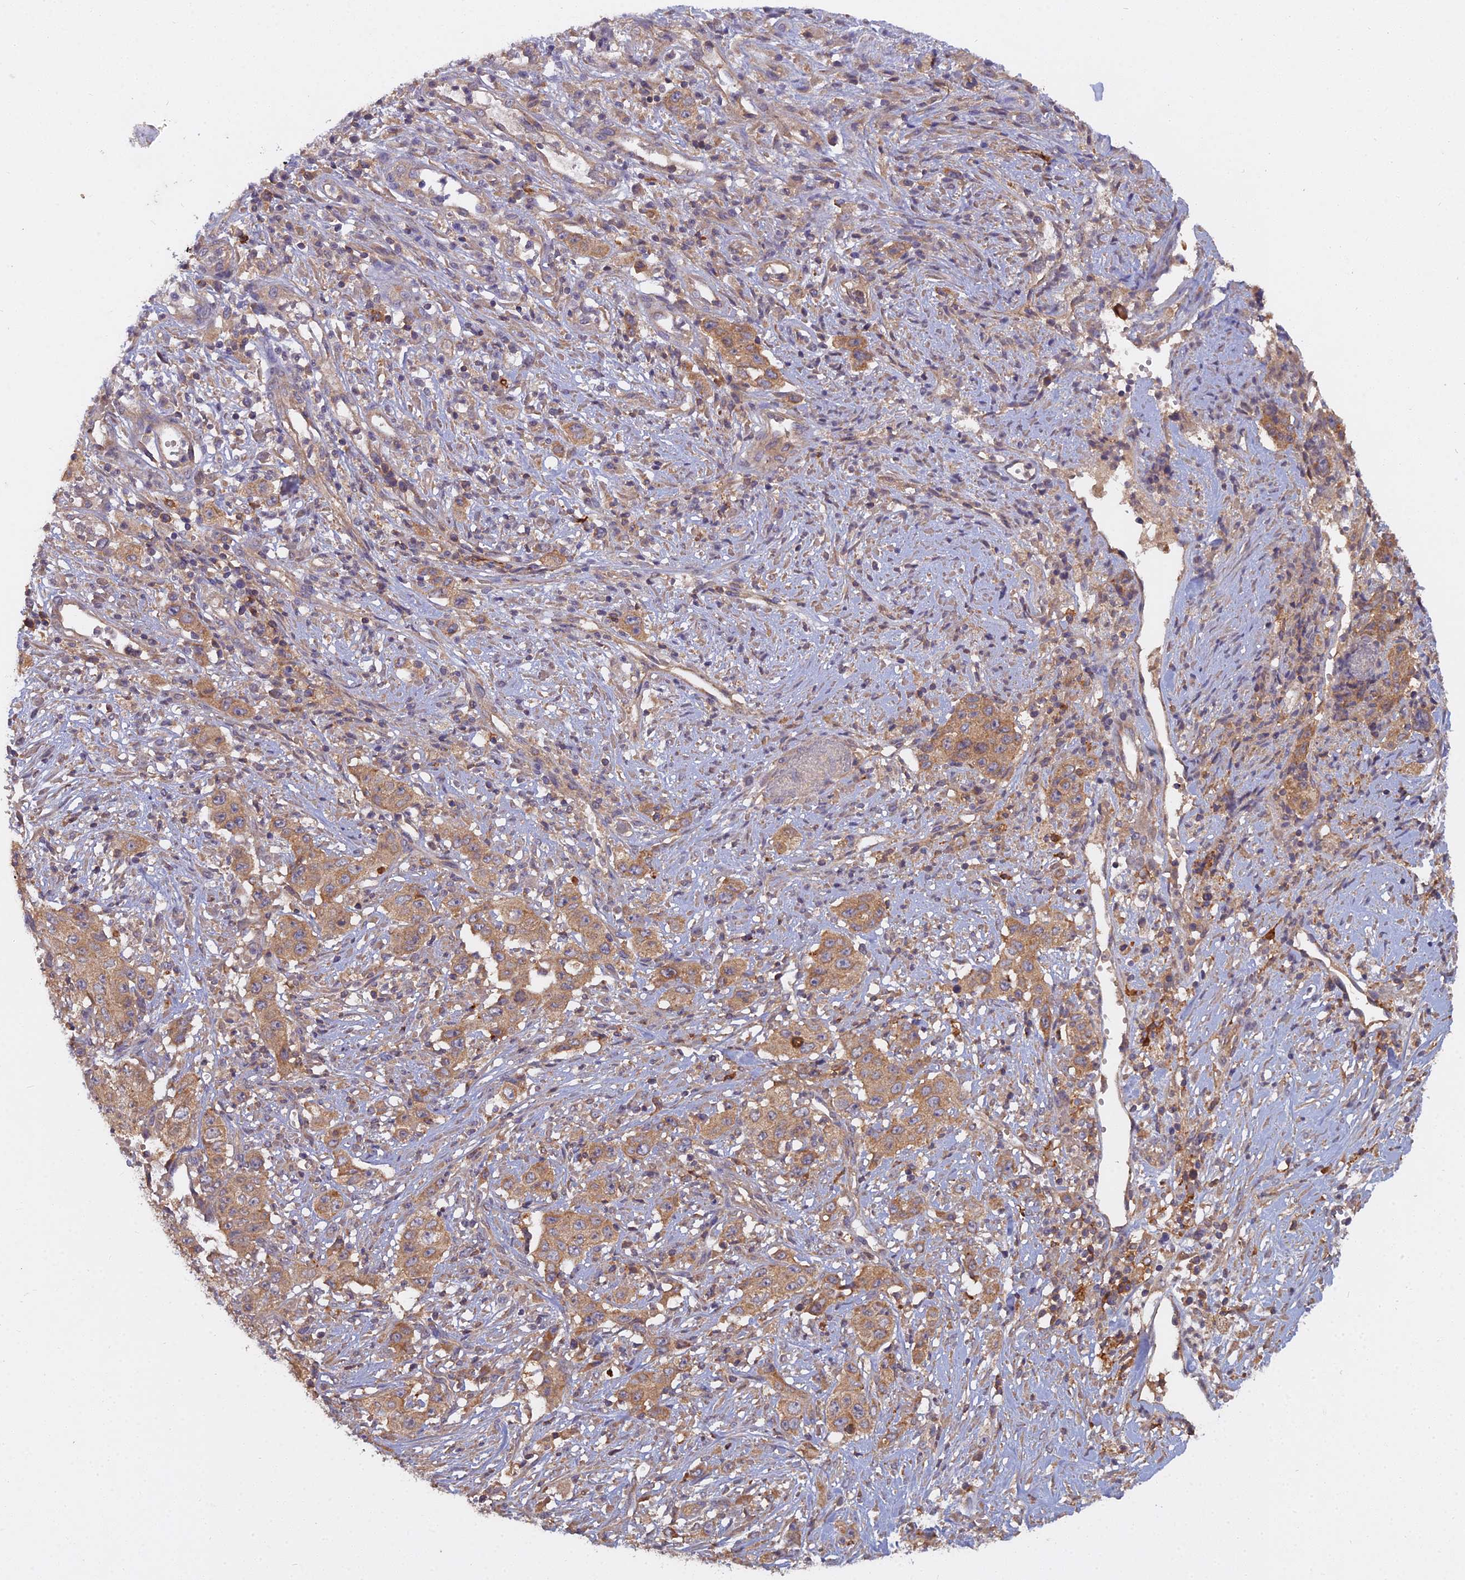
{"staining": {"intensity": "moderate", "quantity": ">75%", "location": "cytoplasmic/membranous"}, "tissue": "stomach cancer", "cell_type": "Tumor cells", "image_type": "cancer", "snomed": [{"axis": "morphology", "description": "Adenocarcinoma, NOS"}, {"axis": "topography", "description": "Stomach, upper"}], "caption": "Stomach cancer (adenocarcinoma) stained with DAB (3,3'-diaminobenzidine) immunohistochemistry displays medium levels of moderate cytoplasmic/membranous staining in approximately >75% of tumor cells.", "gene": "CCDC167", "patient": {"sex": "male", "age": 62}}